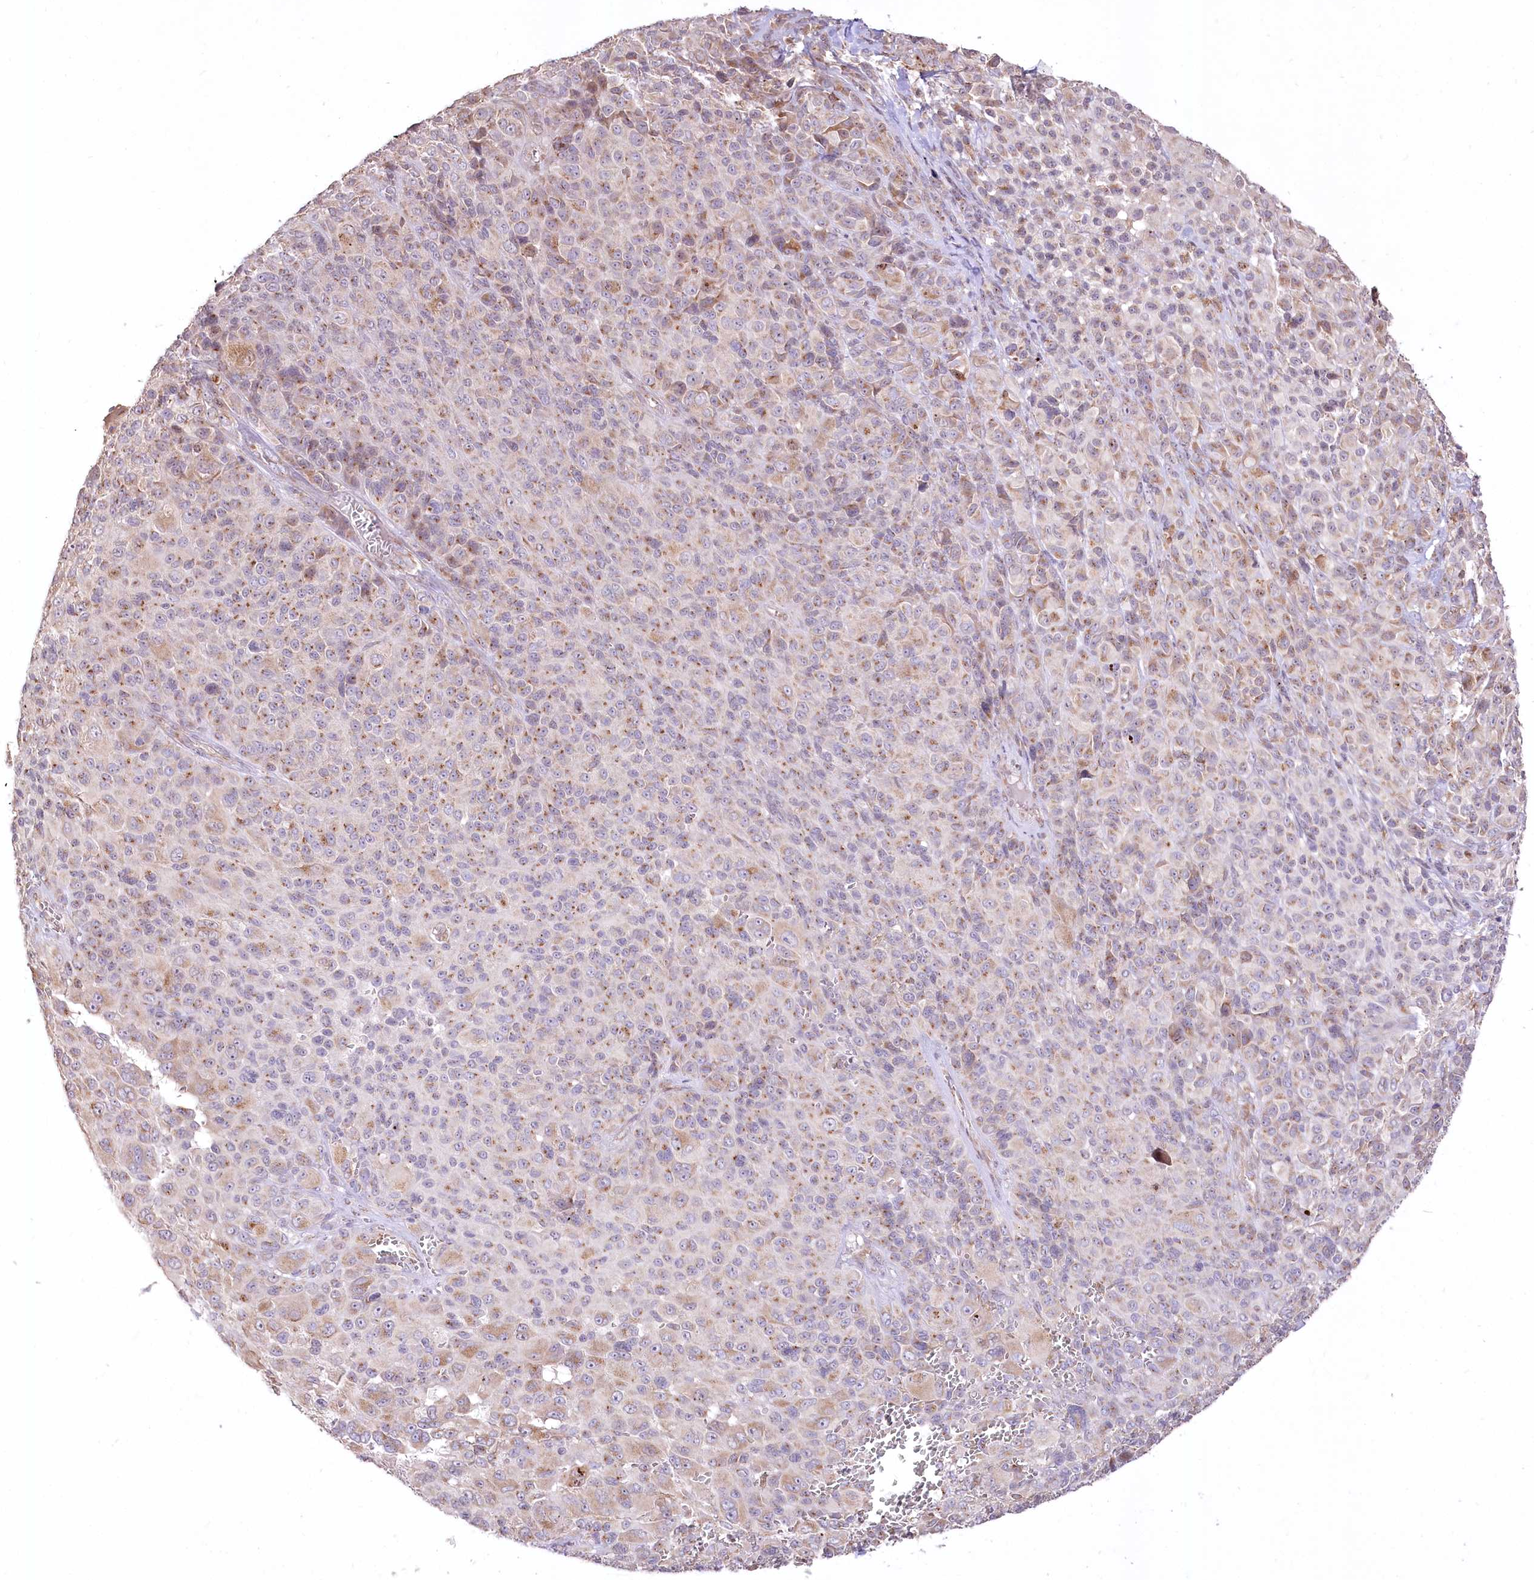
{"staining": {"intensity": "moderate", "quantity": "25%-75%", "location": "cytoplasmic/membranous"}, "tissue": "melanoma", "cell_type": "Tumor cells", "image_type": "cancer", "snomed": [{"axis": "morphology", "description": "Malignant melanoma, NOS"}, {"axis": "topography", "description": "Skin of trunk"}], "caption": "Moderate cytoplasmic/membranous protein expression is appreciated in about 25%-75% of tumor cells in malignant melanoma.", "gene": "STT3B", "patient": {"sex": "male", "age": 71}}